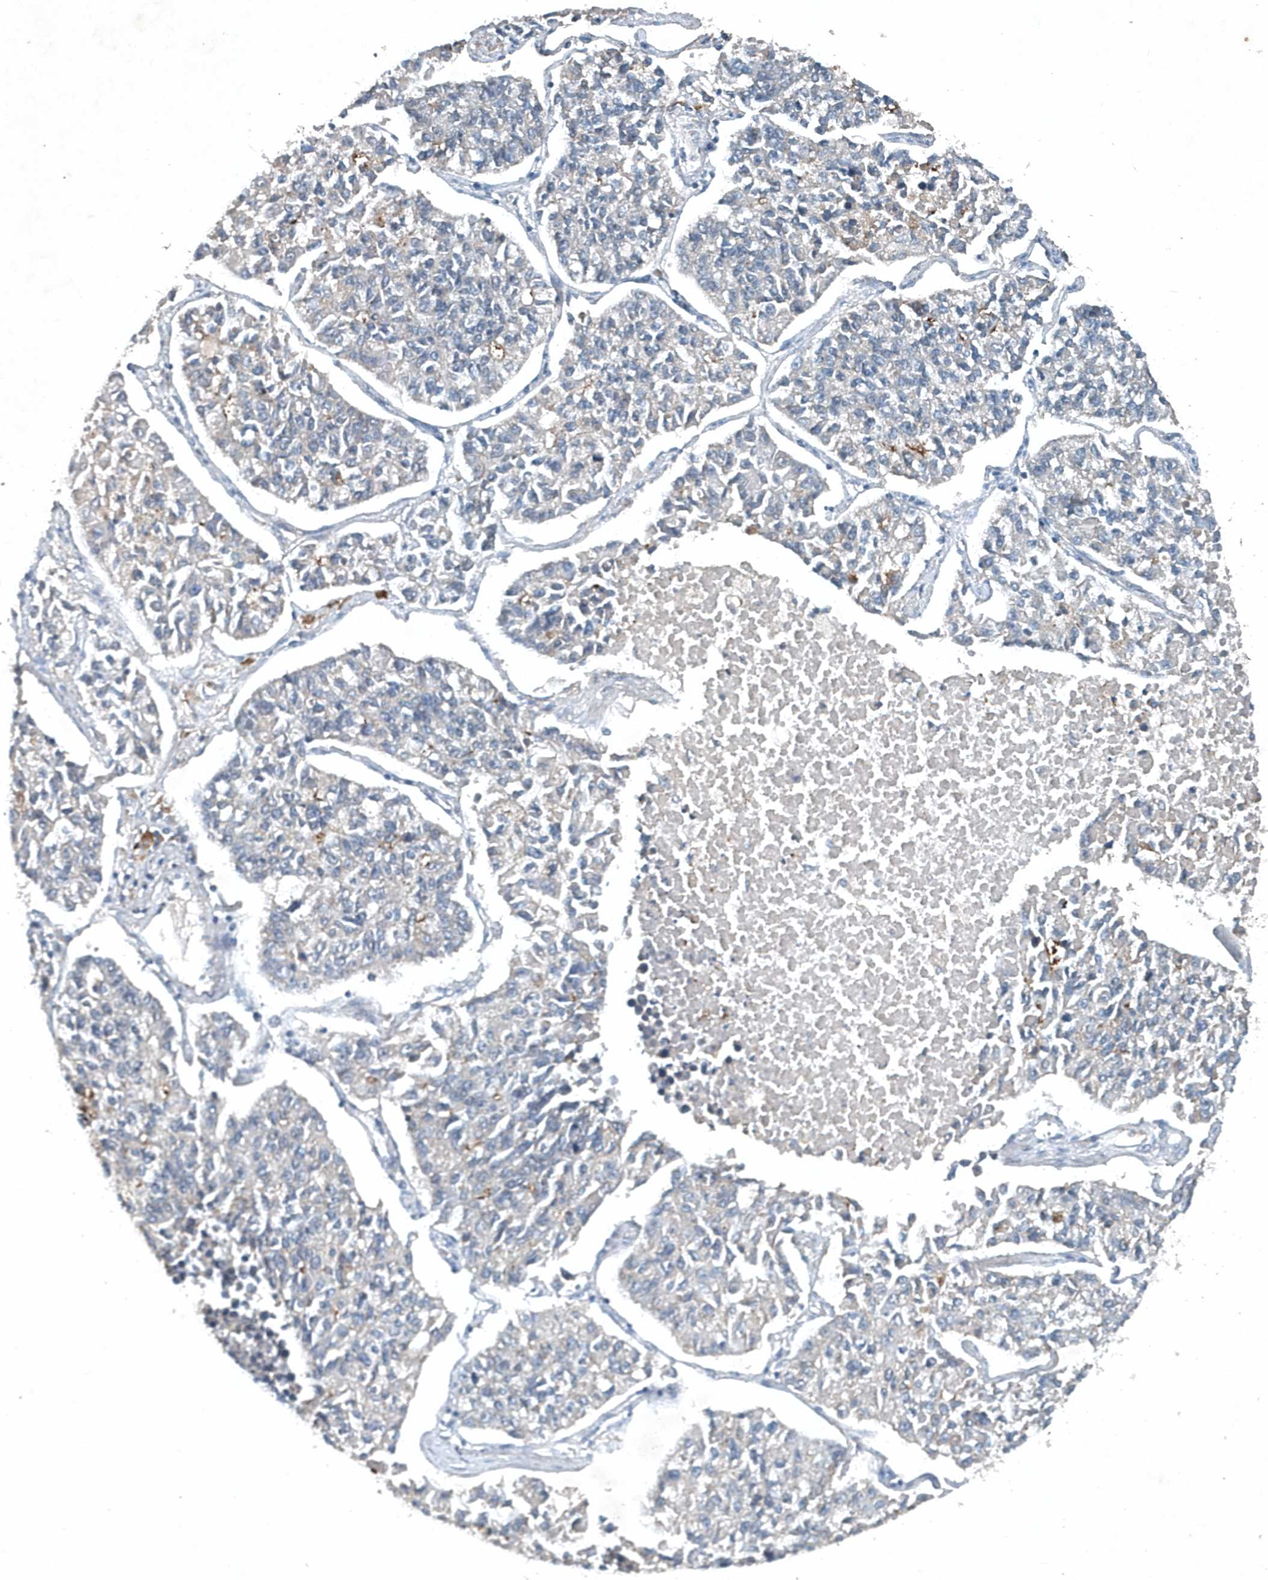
{"staining": {"intensity": "negative", "quantity": "none", "location": "none"}, "tissue": "lung cancer", "cell_type": "Tumor cells", "image_type": "cancer", "snomed": [{"axis": "morphology", "description": "Adenocarcinoma, NOS"}, {"axis": "topography", "description": "Lung"}], "caption": "A high-resolution image shows immunohistochemistry staining of lung adenocarcinoma, which exhibits no significant staining in tumor cells. The staining is performed using DAB (3,3'-diaminobenzidine) brown chromogen with nuclei counter-stained in using hematoxylin.", "gene": "SCFD2", "patient": {"sex": "male", "age": 49}}